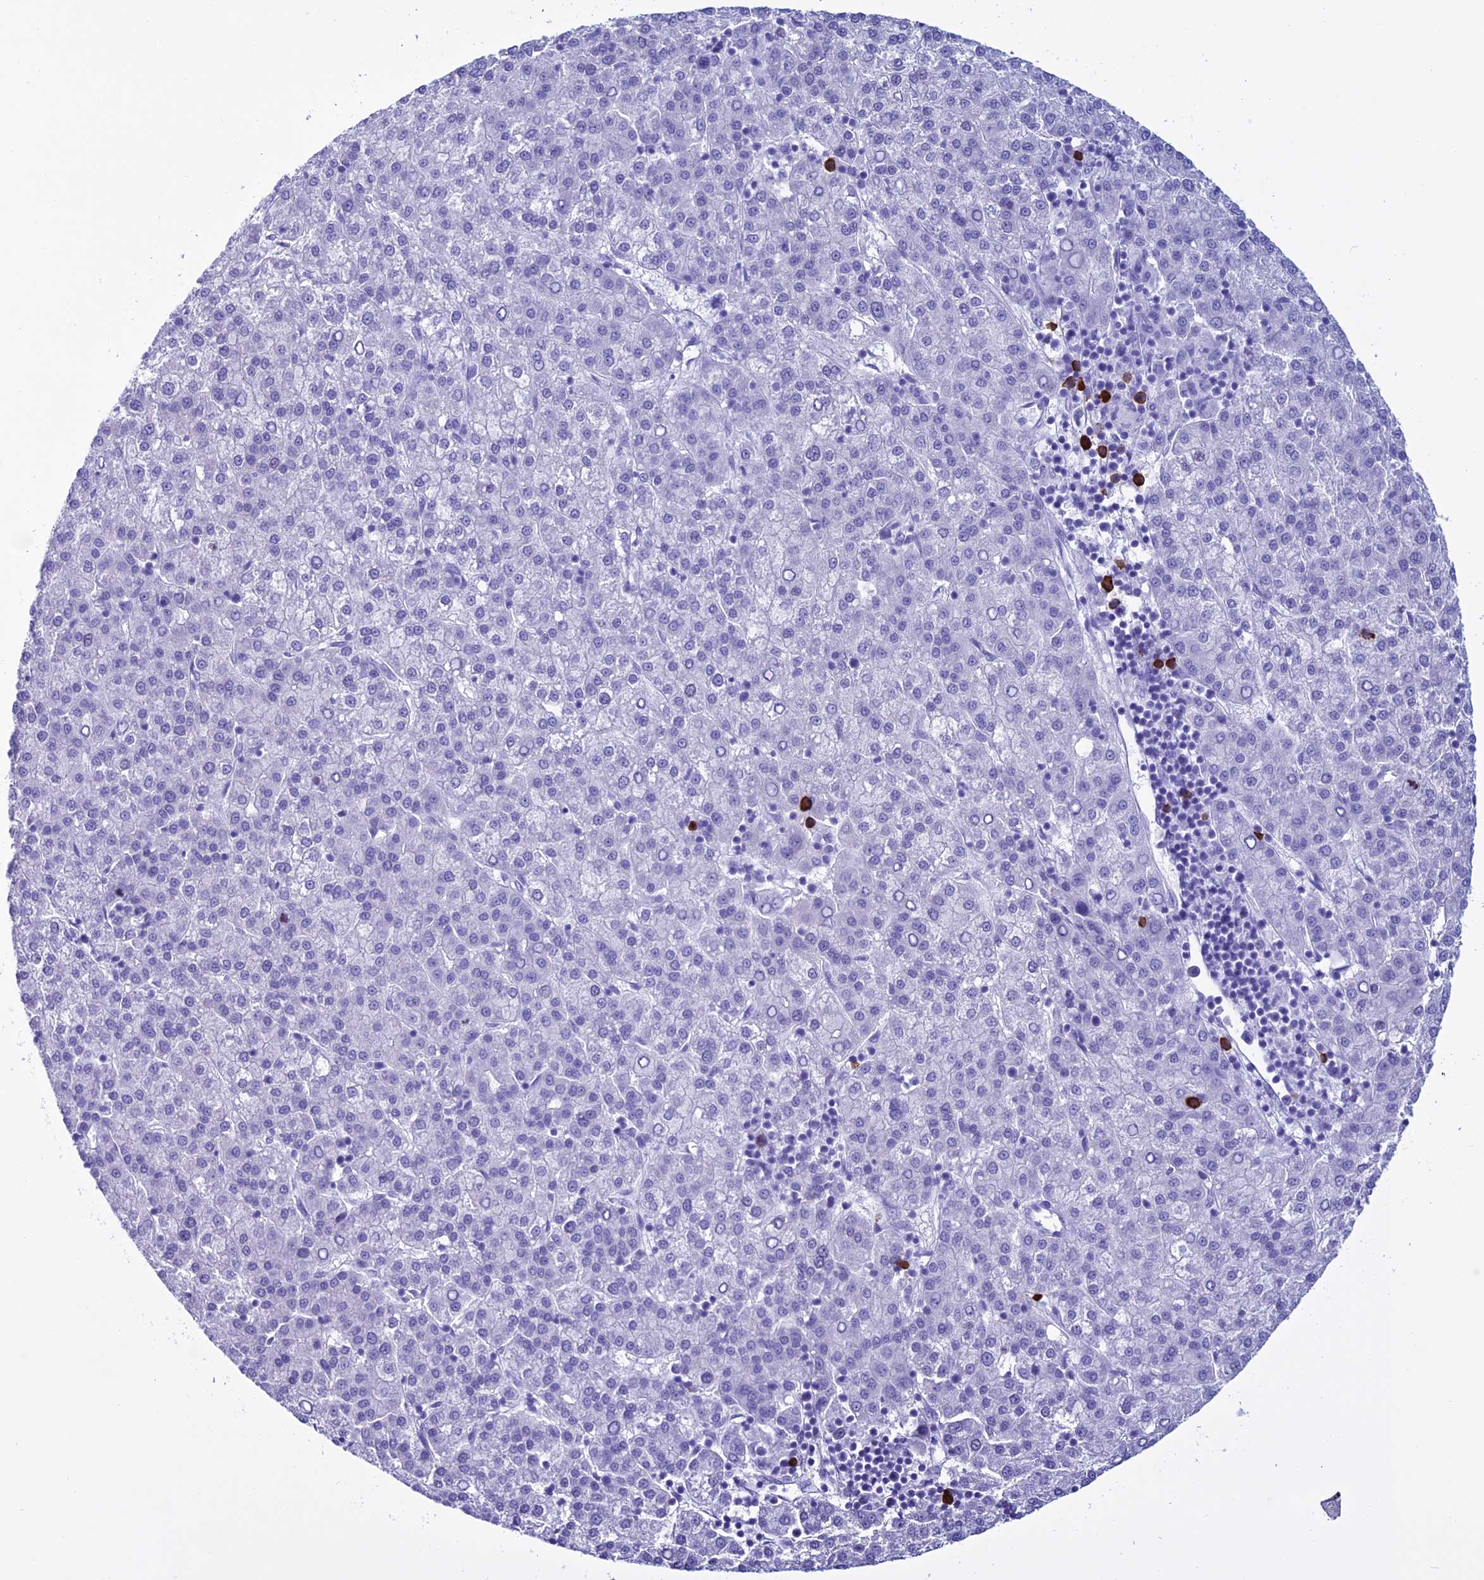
{"staining": {"intensity": "negative", "quantity": "none", "location": "none"}, "tissue": "liver cancer", "cell_type": "Tumor cells", "image_type": "cancer", "snomed": [{"axis": "morphology", "description": "Carcinoma, Hepatocellular, NOS"}, {"axis": "topography", "description": "Liver"}], "caption": "This is an immunohistochemistry image of liver hepatocellular carcinoma. There is no positivity in tumor cells.", "gene": "MZB1", "patient": {"sex": "female", "age": 58}}